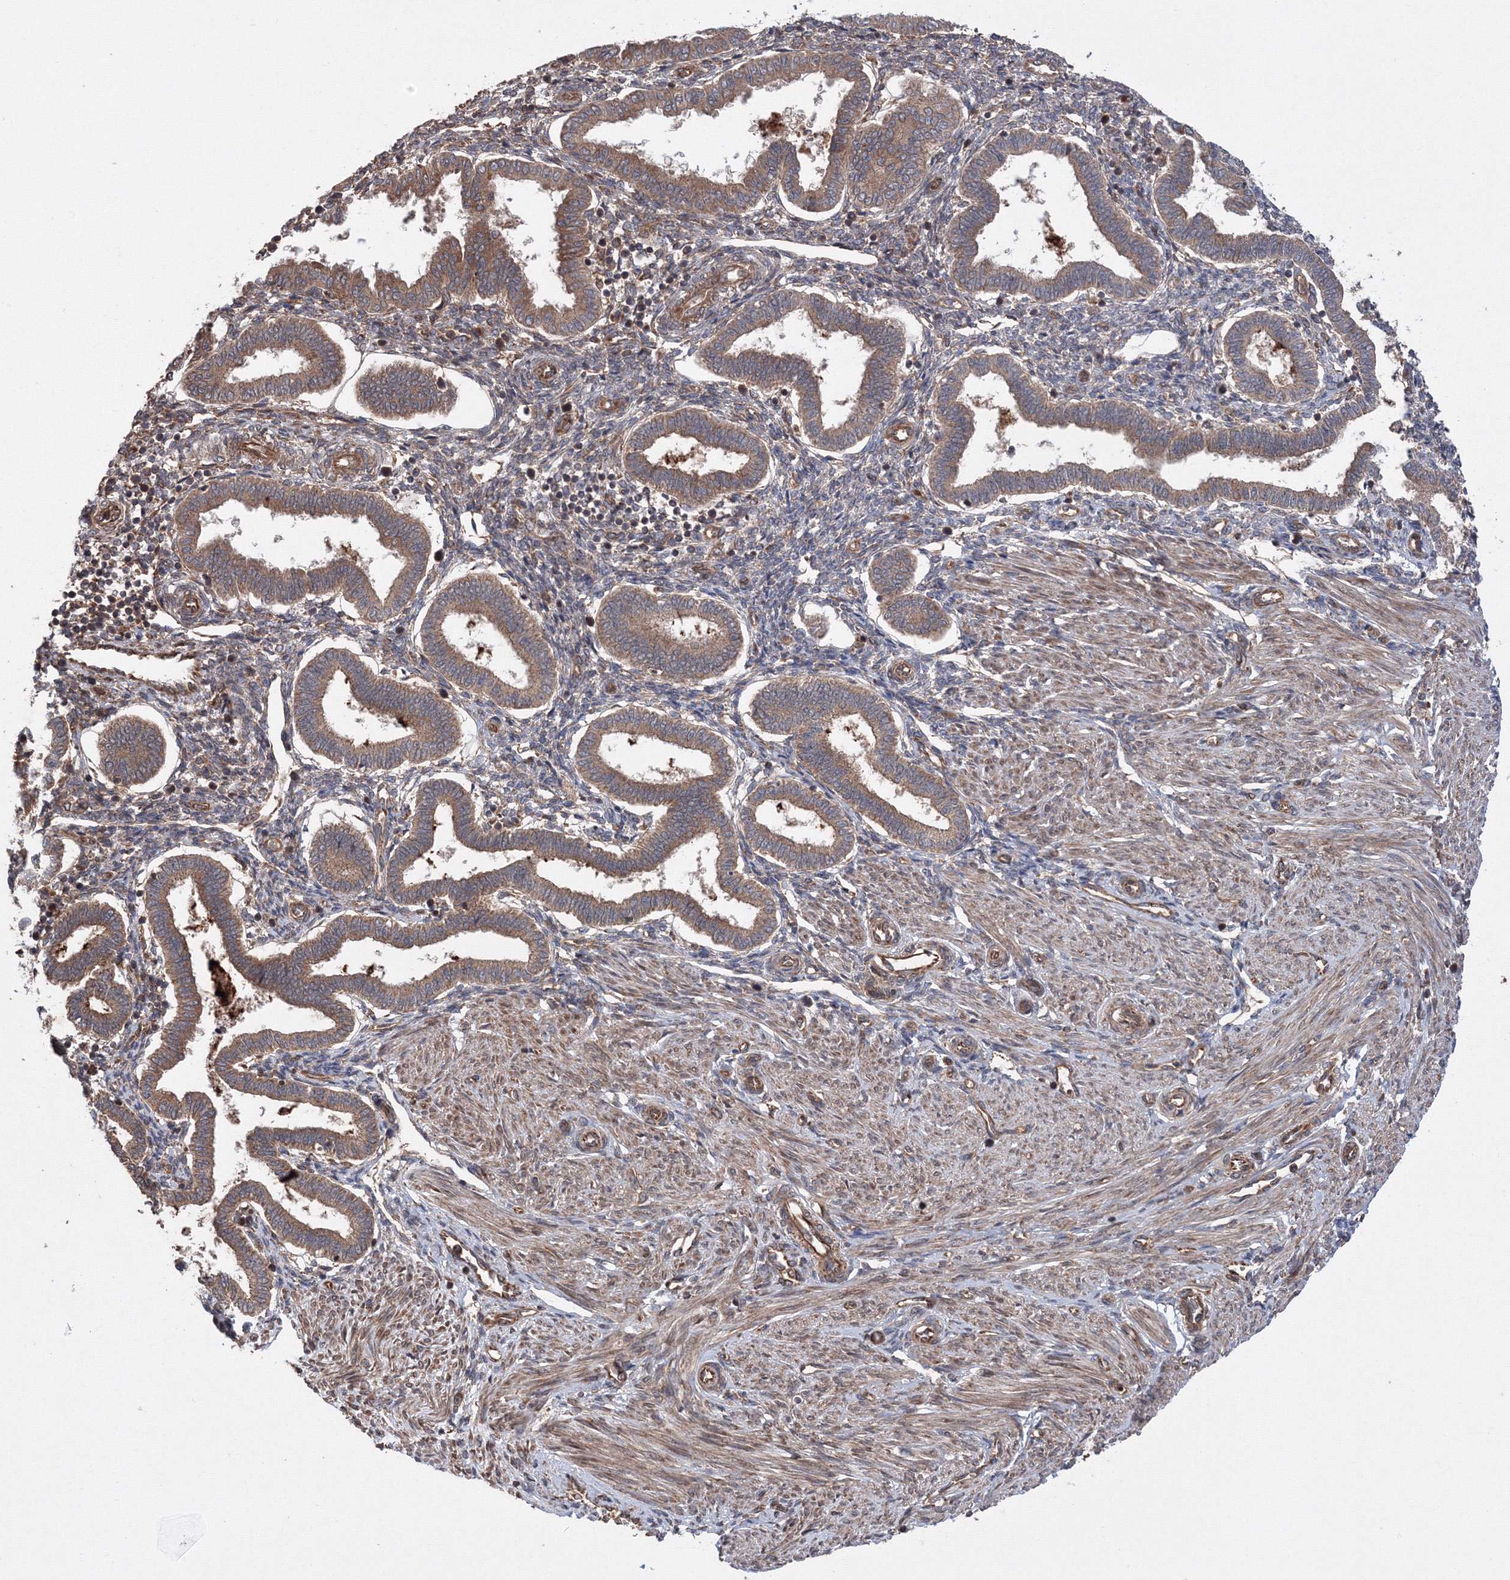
{"staining": {"intensity": "moderate", "quantity": "25%-75%", "location": "cytoplasmic/membranous"}, "tissue": "endometrium", "cell_type": "Cells in endometrial stroma", "image_type": "normal", "snomed": [{"axis": "morphology", "description": "Normal tissue, NOS"}, {"axis": "topography", "description": "Endometrium"}], "caption": "Protein staining of normal endometrium demonstrates moderate cytoplasmic/membranous positivity in approximately 25%-75% of cells in endometrial stroma. (DAB IHC, brown staining for protein, blue staining for nuclei).", "gene": "ATG3", "patient": {"sex": "female", "age": 24}}